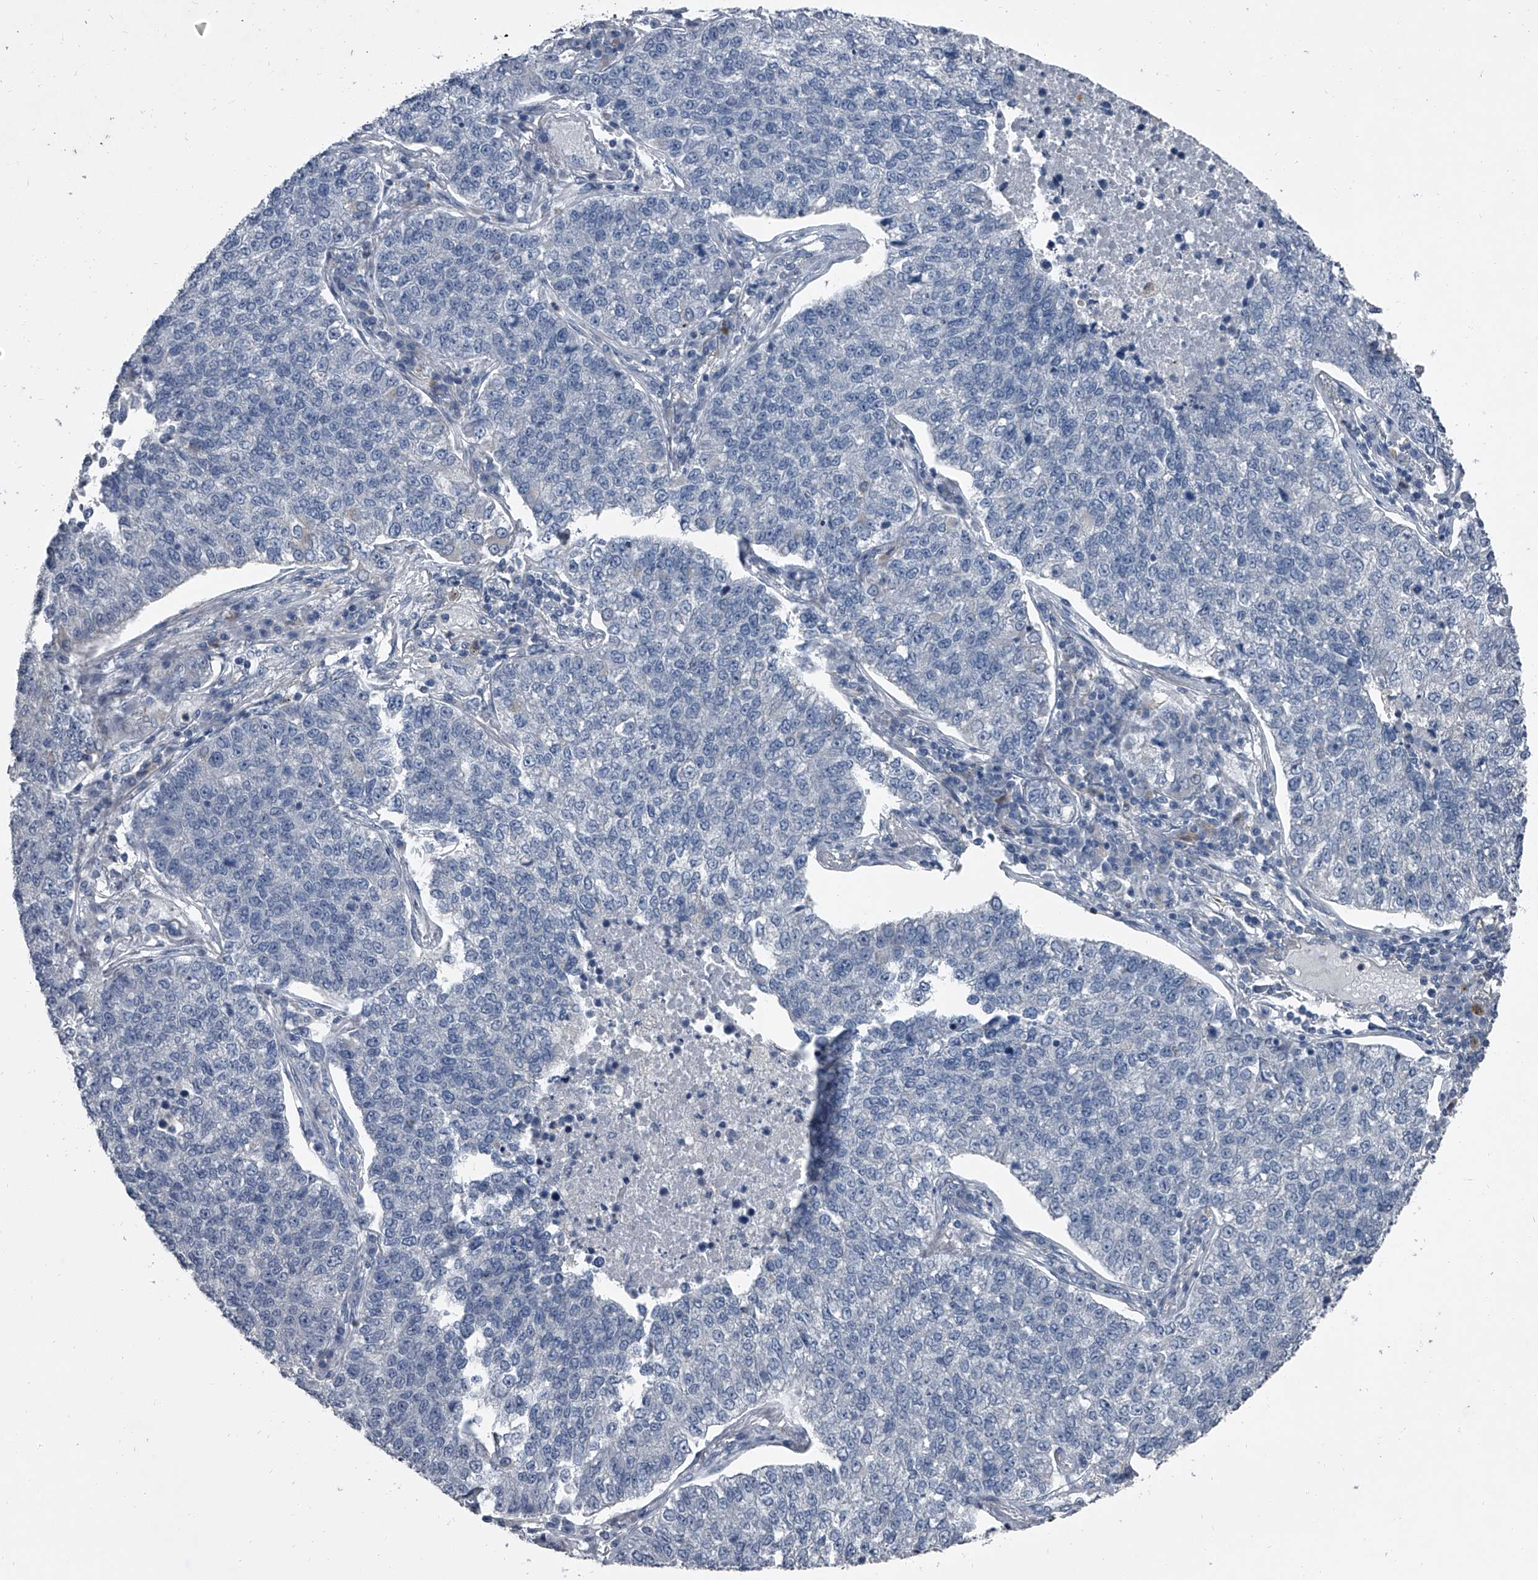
{"staining": {"intensity": "negative", "quantity": "none", "location": "none"}, "tissue": "lung cancer", "cell_type": "Tumor cells", "image_type": "cancer", "snomed": [{"axis": "morphology", "description": "Adenocarcinoma, NOS"}, {"axis": "topography", "description": "Lung"}], "caption": "Immunohistochemistry image of human adenocarcinoma (lung) stained for a protein (brown), which exhibits no staining in tumor cells.", "gene": "HEPHL1", "patient": {"sex": "male", "age": 49}}